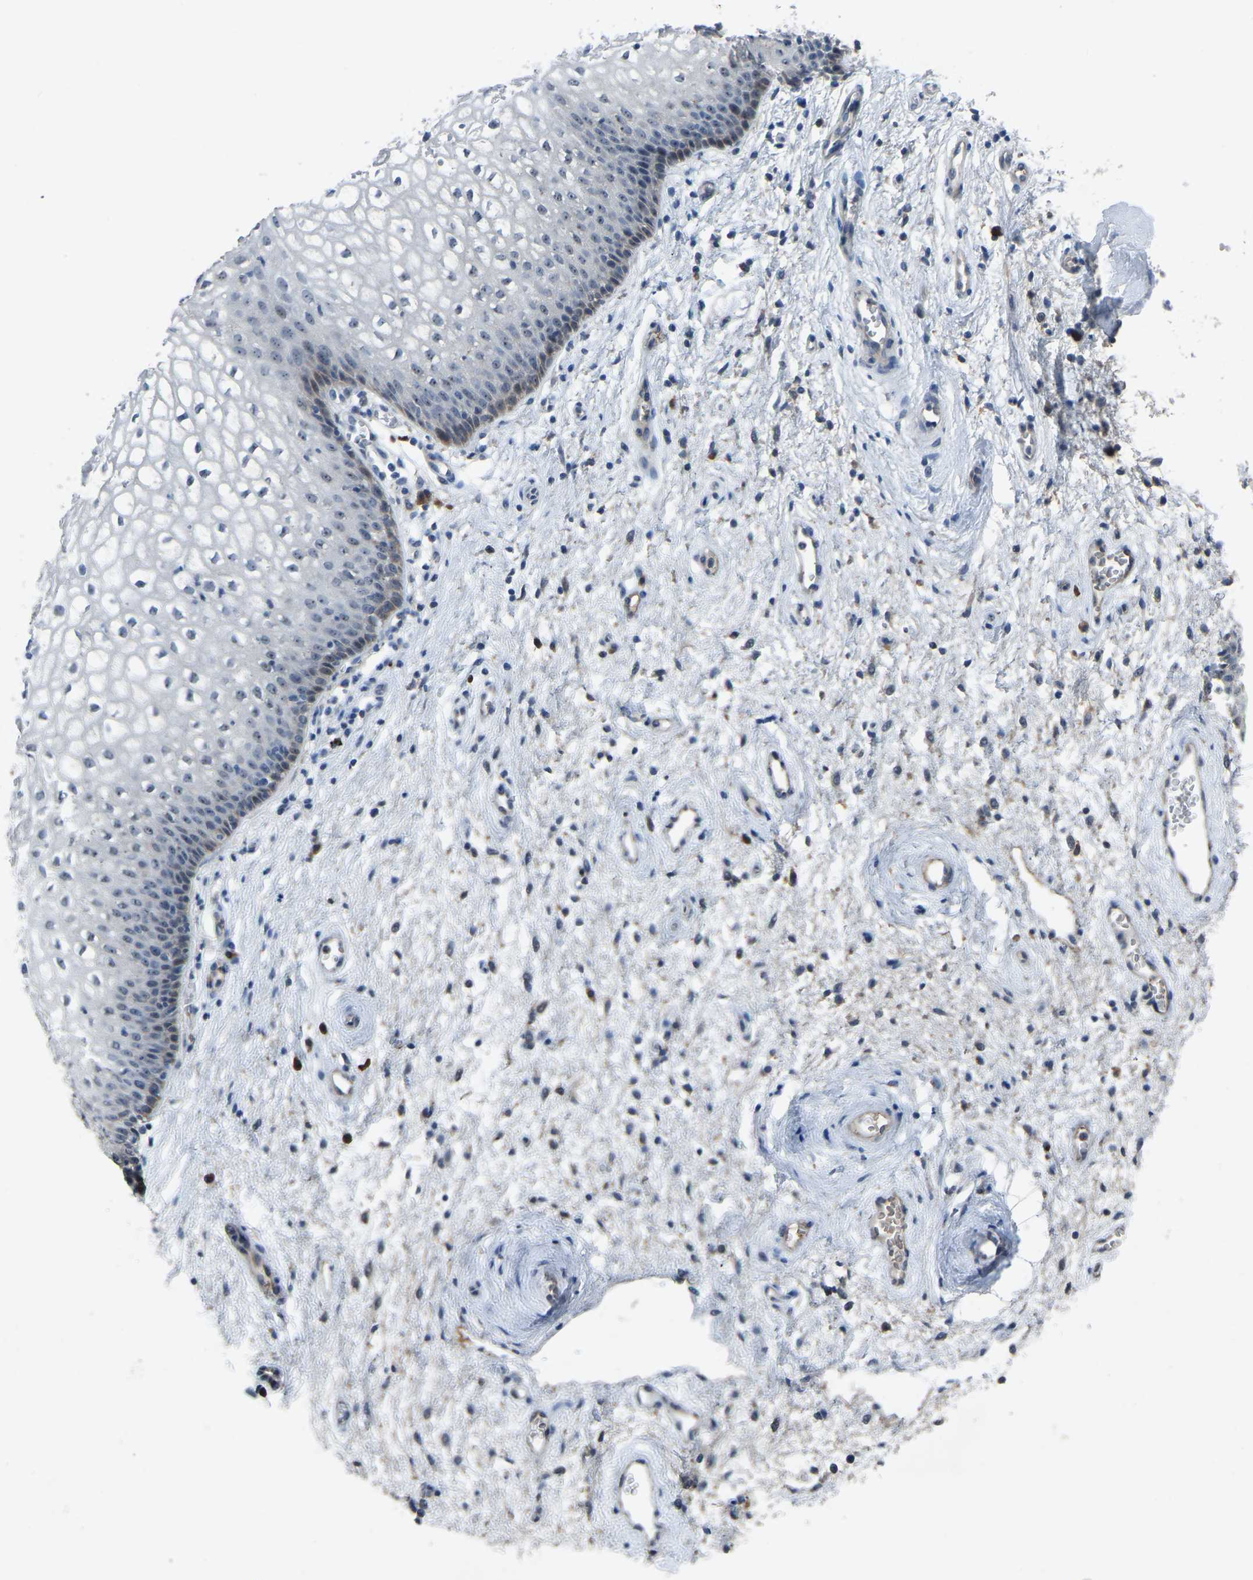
{"staining": {"intensity": "weak", "quantity": "<25%", "location": "nuclear"}, "tissue": "vagina", "cell_type": "Squamous epithelial cells", "image_type": "normal", "snomed": [{"axis": "morphology", "description": "Normal tissue, NOS"}, {"axis": "topography", "description": "Vagina"}], "caption": "Micrograph shows no significant protein staining in squamous epithelial cells of benign vagina. (DAB (3,3'-diaminobenzidine) IHC with hematoxylin counter stain).", "gene": "FHIT", "patient": {"sex": "female", "age": 34}}